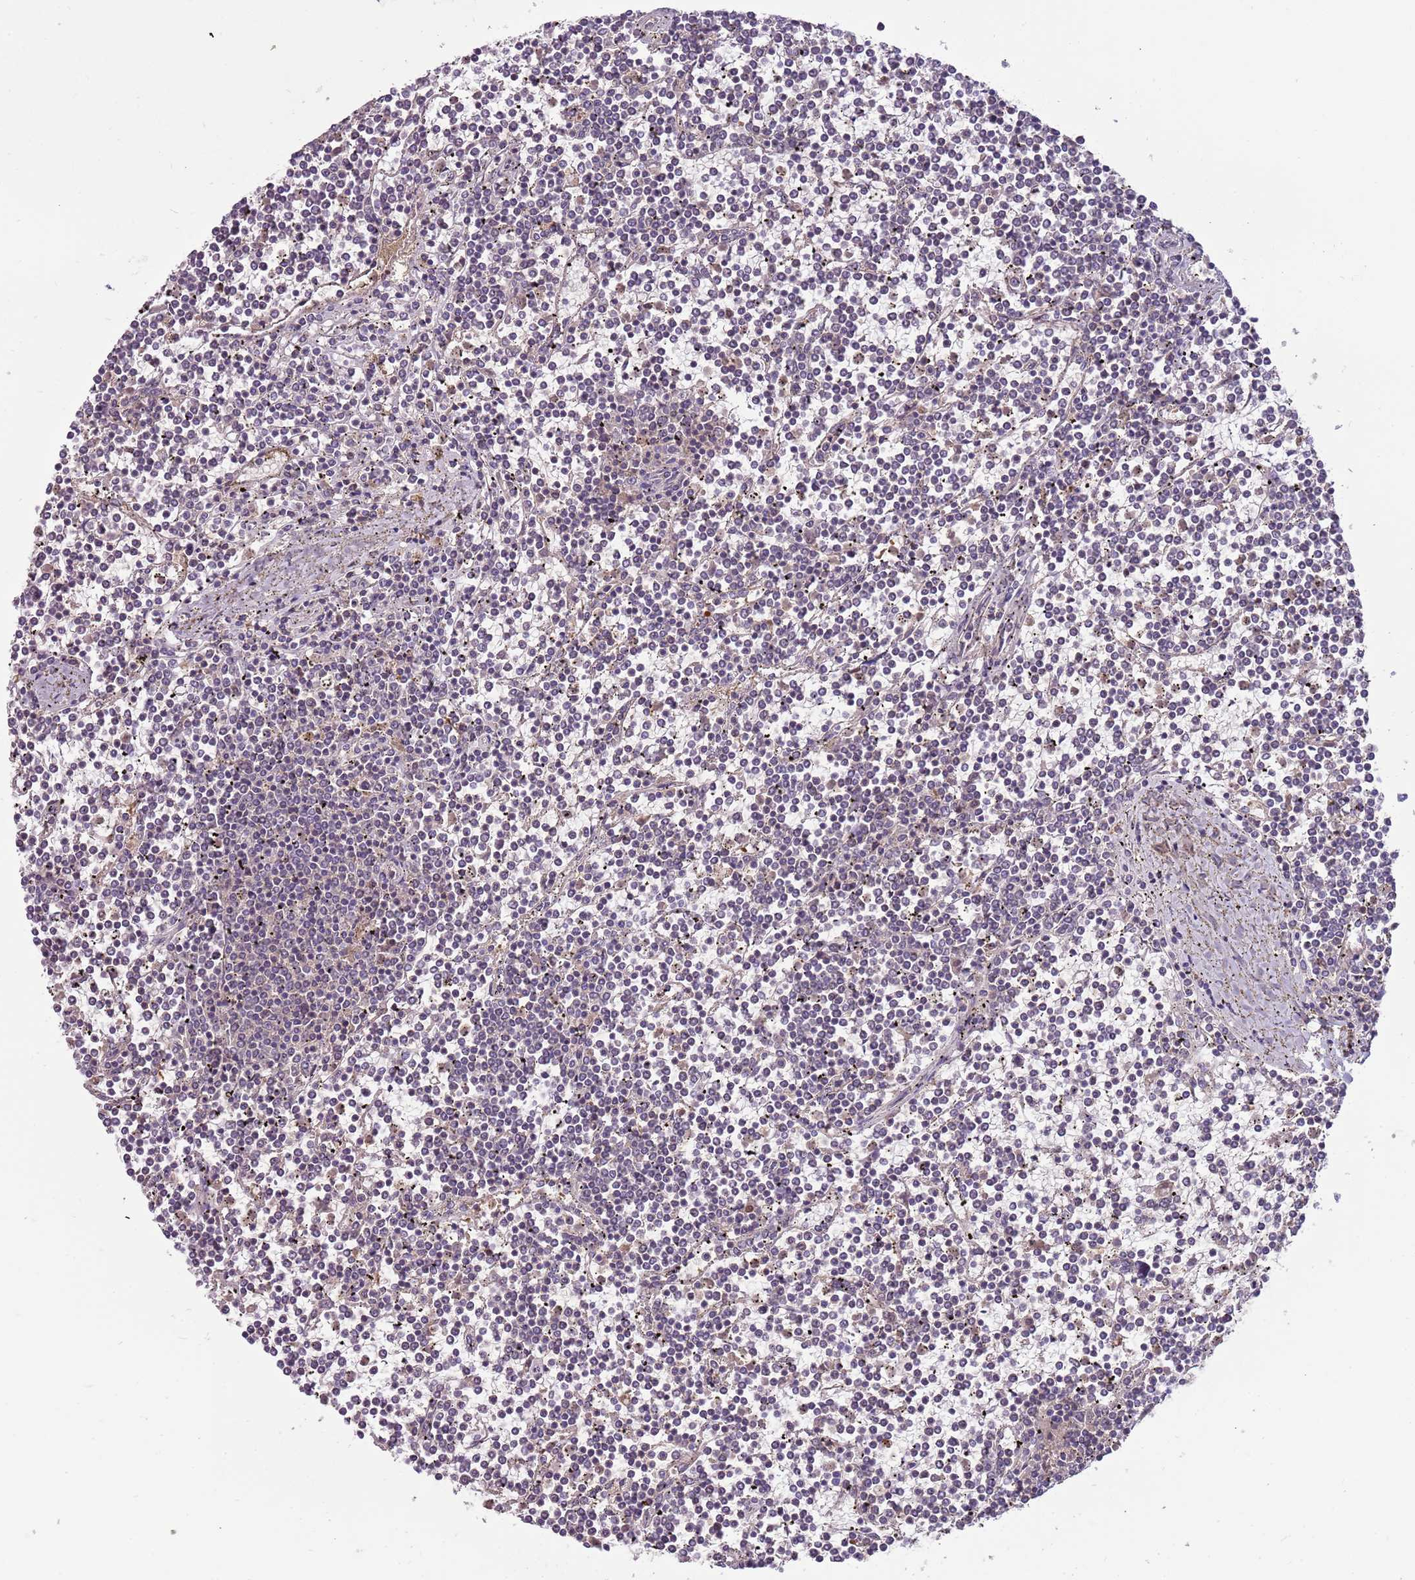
{"staining": {"intensity": "negative", "quantity": "none", "location": "none"}, "tissue": "lymphoma", "cell_type": "Tumor cells", "image_type": "cancer", "snomed": [{"axis": "morphology", "description": "Malignant lymphoma, non-Hodgkin's type, Low grade"}, {"axis": "topography", "description": "Spleen"}], "caption": "IHC of lymphoma exhibits no positivity in tumor cells.", "gene": "ARHGAP5", "patient": {"sex": "female", "age": 19}}